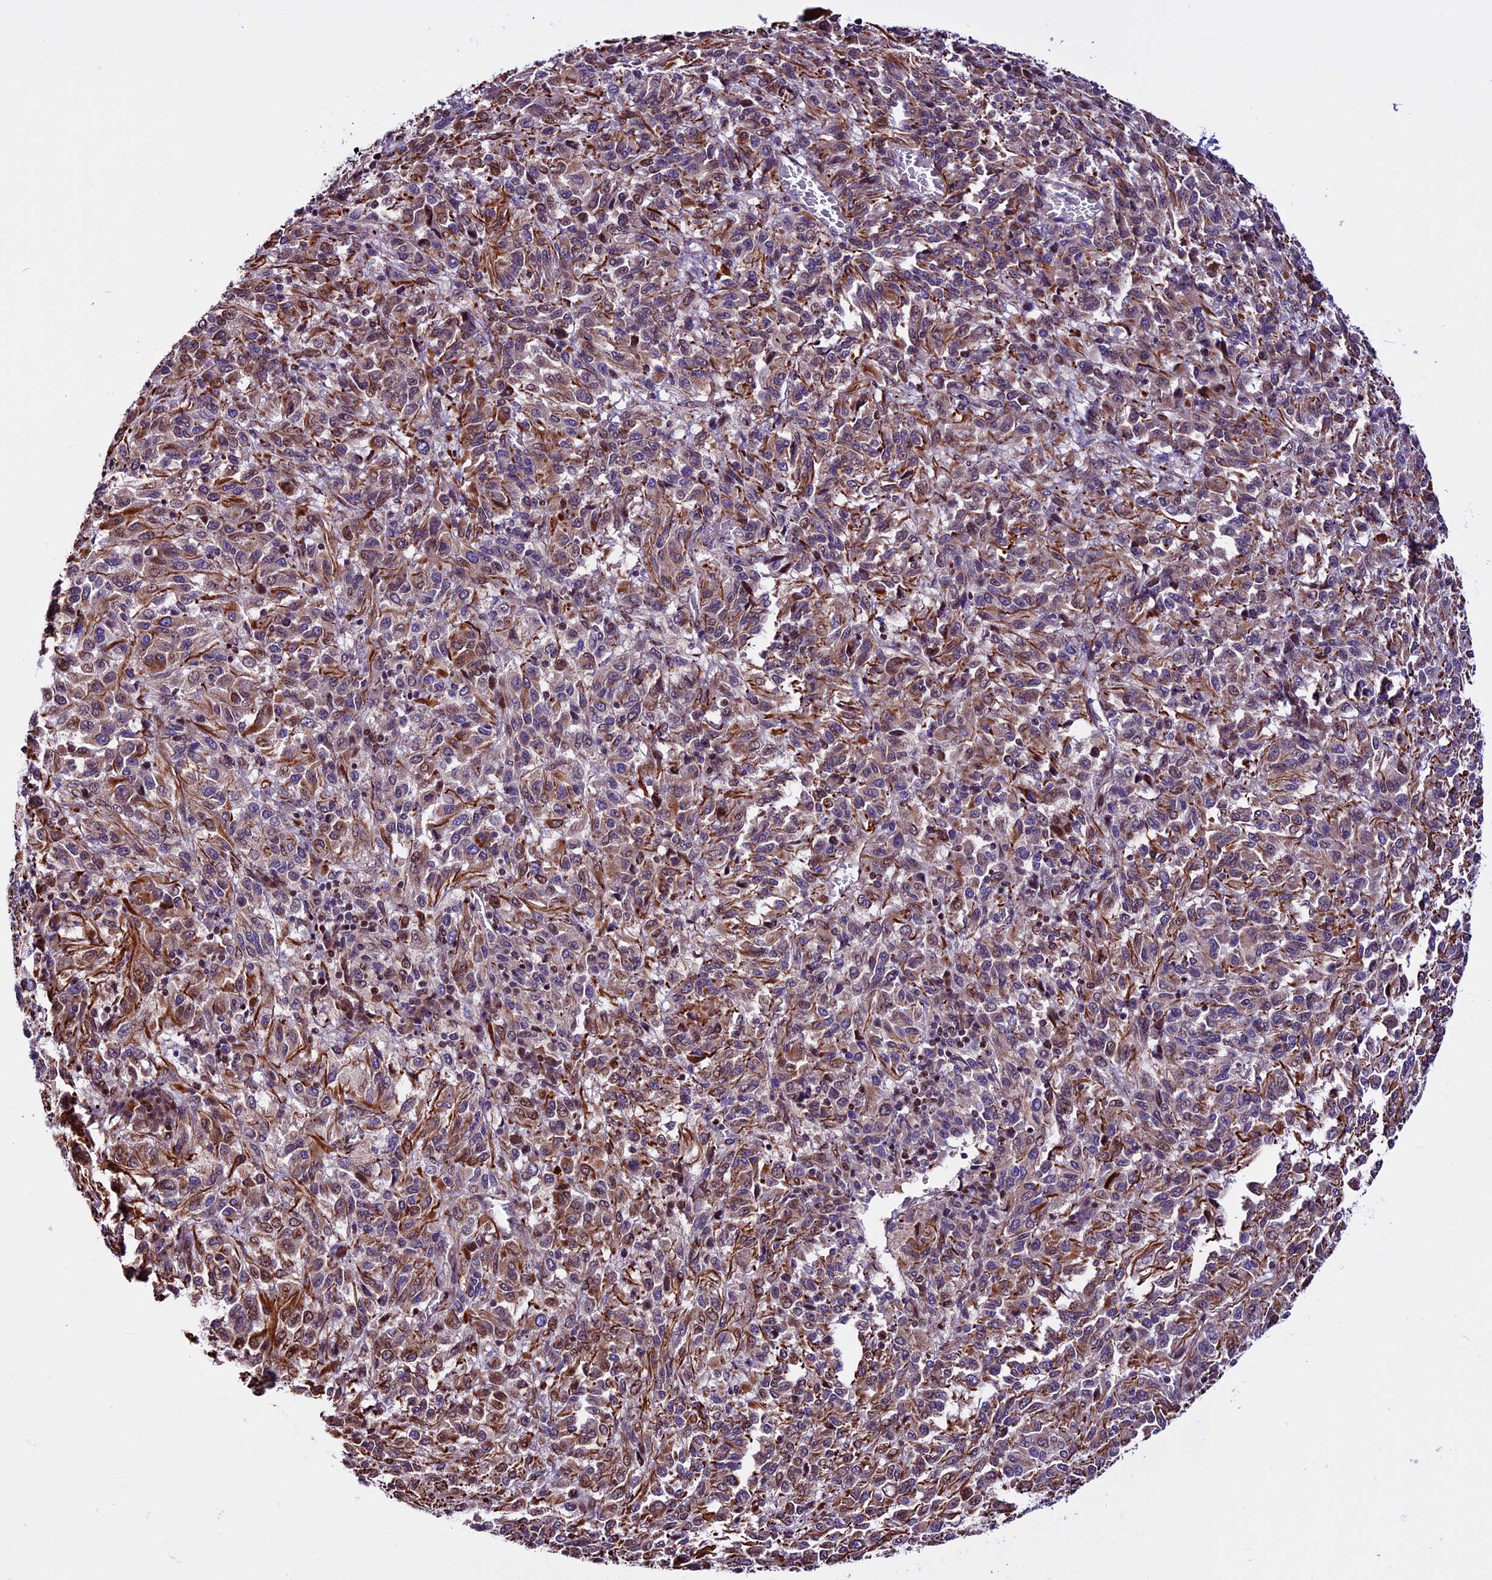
{"staining": {"intensity": "moderate", "quantity": ">75%", "location": "cytoplasmic/membranous,nuclear"}, "tissue": "melanoma", "cell_type": "Tumor cells", "image_type": "cancer", "snomed": [{"axis": "morphology", "description": "Malignant melanoma, Metastatic site"}, {"axis": "topography", "description": "Lung"}], "caption": "The immunohistochemical stain labels moderate cytoplasmic/membranous and nuclear expression in tumor cells of melanoma tissue.", "gene": "RINL", "patient": {"sex": "male", "age": 64}}